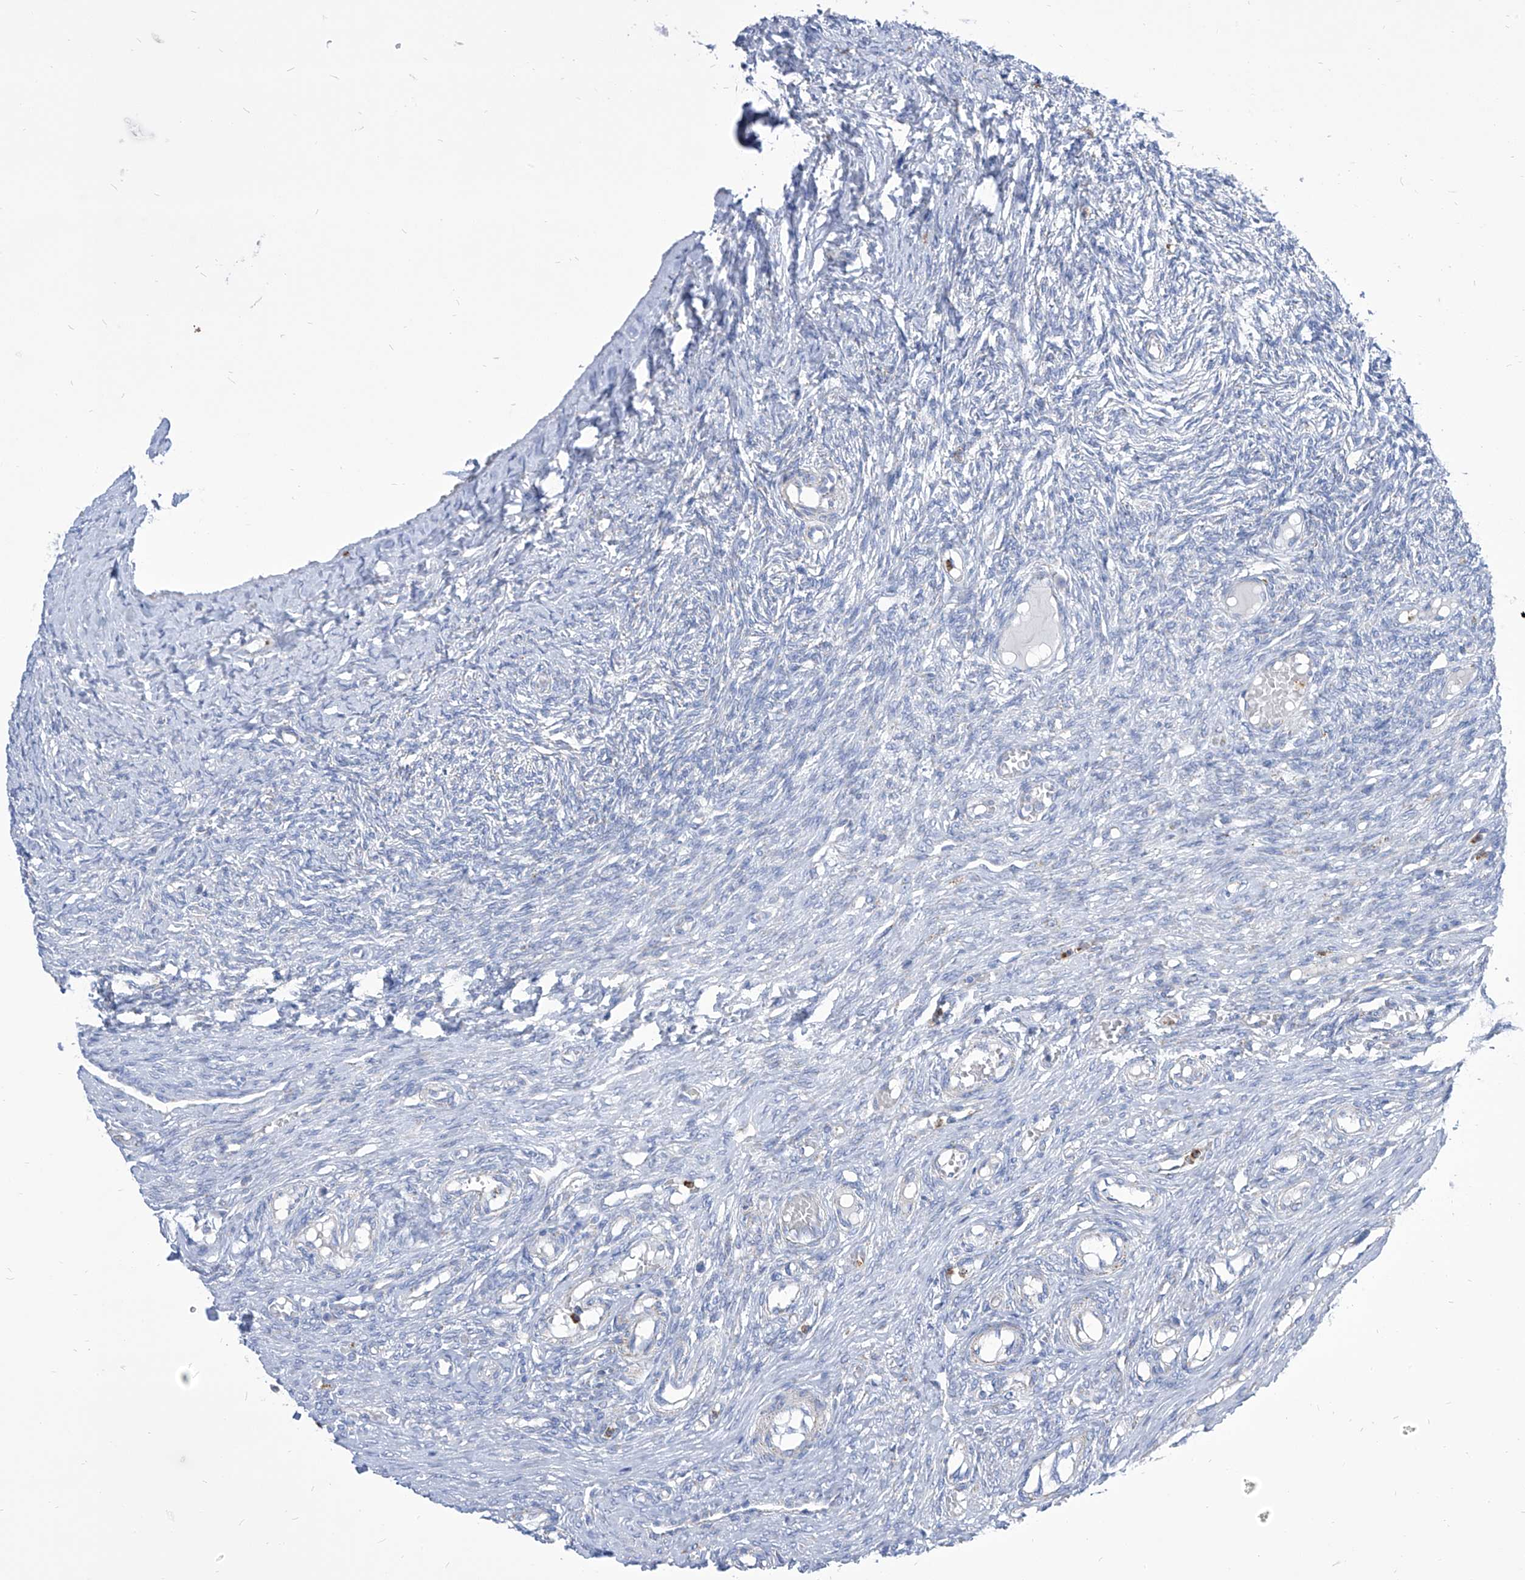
{"staining": {"intensity": "strong", "quantity": ">75%", "location": "cytoplasmic/membranous"}, "tissue": "ovary", "cell_type": "Follicle cells", "image_type": "normal", "snomed": [{"axis": "morphology", "description": "Adenocarcinoma, NOS"}, {"axis": "topography", "description": "Endometrium"}], "caption": "A histopathology image of ovary stained for a protein displays strong cytoplasmic/membranous brown staining in follicle cells.", "gene": "COQ3", "patient": {"sex": "female", "age": 32}}